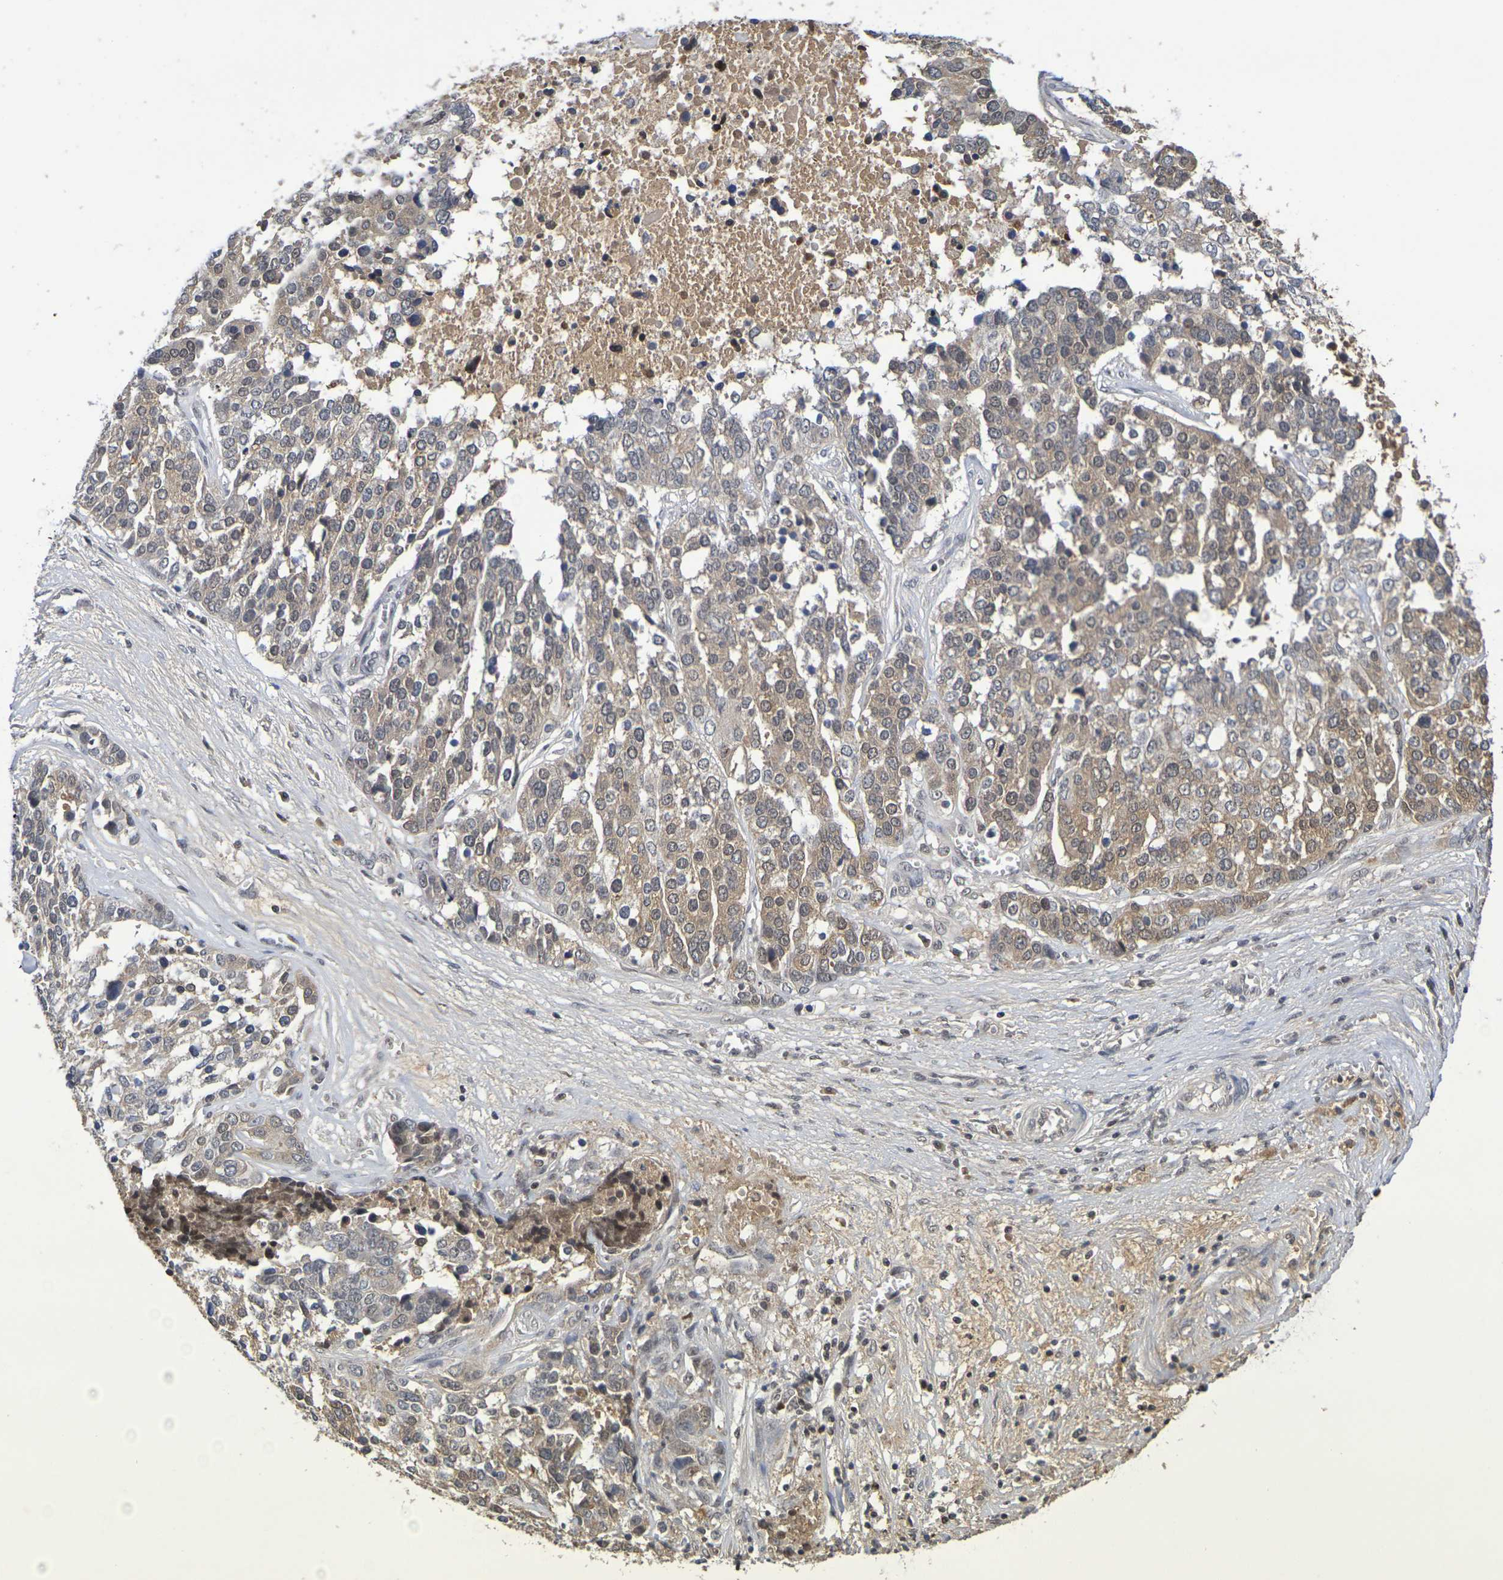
{"staining": {"intensity": "moderate", "quantity": ">75%", "location": "cytoplasmic/membranous,nuclear"}, "tissue": "ovarian cancer", "cell_type": "Tumor cells", "image_type": "cancer", "snomed": [{"axis": "morphology", "description": "Cystadenocarcinoma, serous, NOS"}, {"axis": "topography", "description": "Ovary"}], "caption": "Immunohistochemistry (IHC) micrograph of neoplastic tissue: serous cystadenocarcinoma (ovarian) stained using immunohistochemistry (IHC) shows medium levels of moderate protein expression localized specifically in the cytoplasmic/membranous and nuclear of tumor cells, appearing as a cytoplasmic/membranous and nuclear brown color.", "gene": "TERF2", "patient": {"sex": "female", "age": 44}}